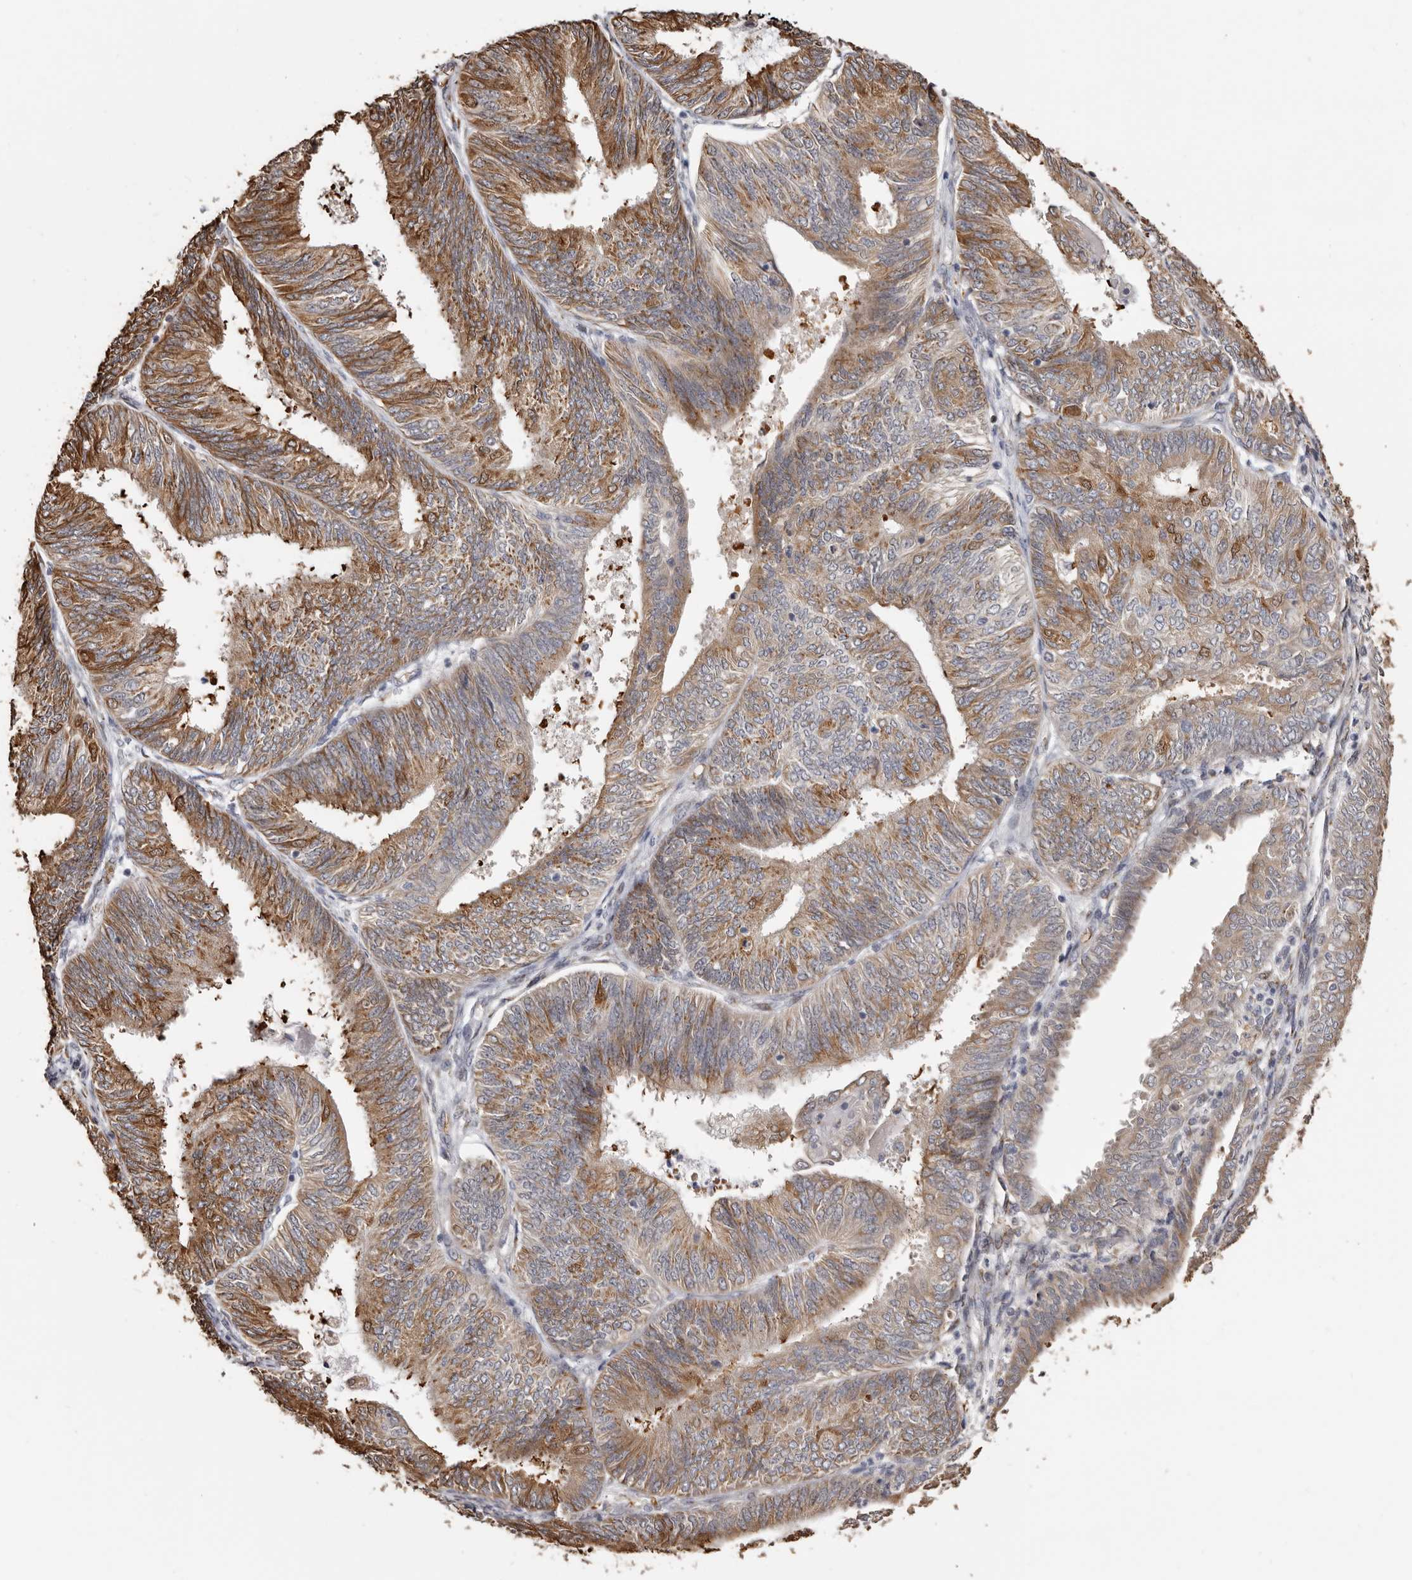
{"staining": {"intensity": "moderate", "quantity": ">75%", "location": "cytoplasmic/membranous"}, "tissue": "endometrial cancer", "cell_type": "Tumor cells", "image_type": "cancer", "snomed": [{"axis": "morphology", "description": "Adenocarcinoma, NOS"}, {"axis": "topography", "description": "Endometrium"}], "caption": "Immunohistochemical staining of endometrial adenocarcinoma reveals moderate cytoplasmic/membranous protein expression in about >75% of tumor cells.", "gene": "ENTREP1", "patient": {"sex": "female", "age": 58}}